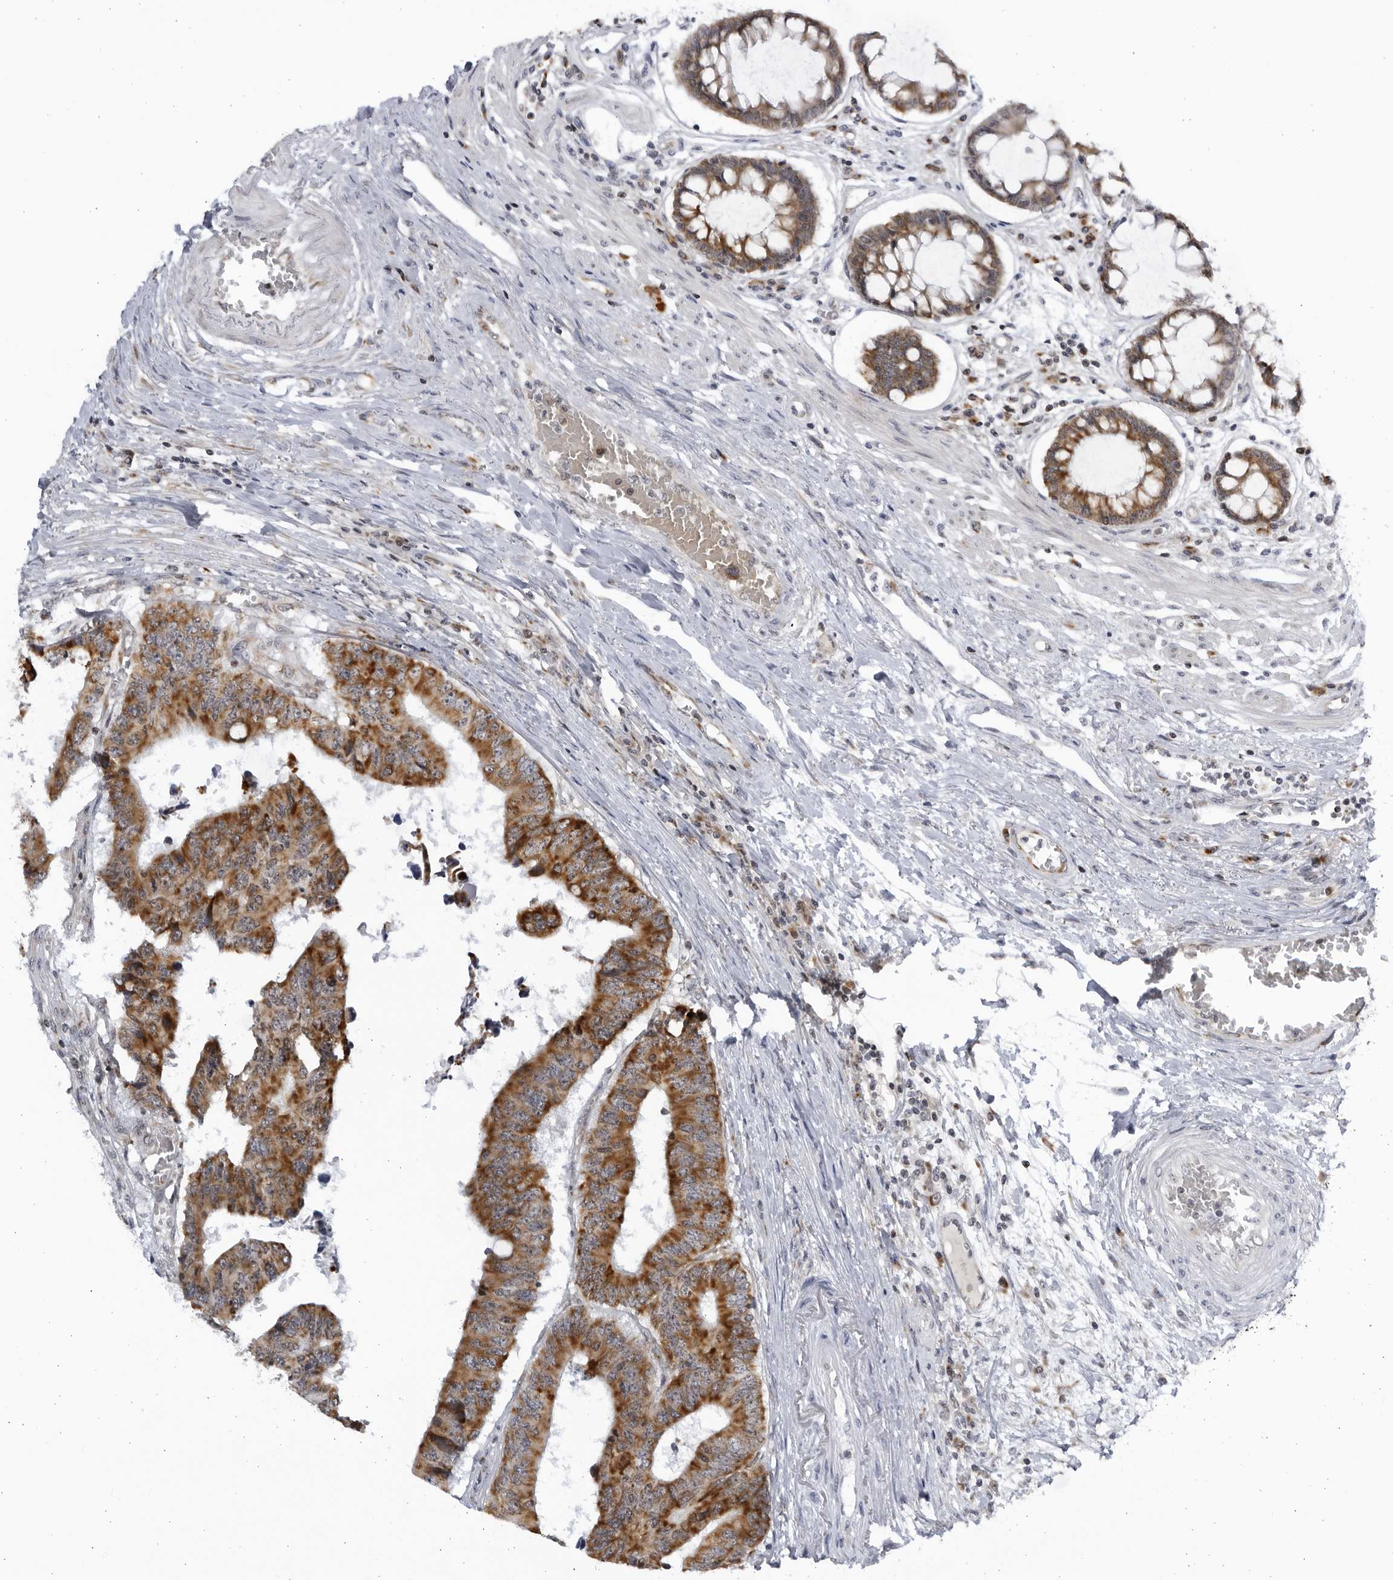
{"staining": {"intensity": "strong", "quantity": ">75%", "location": "cytoplasmic/membranous"}, "tissue": "colorectal cancer", "cell_type": "Tumor cells", "image_type": "cancer", "snomed": [{"axis": "morphology", "description": "Adenocarcinoma, NOS"}, {"axis": "topography", "description": "Rectum"}], "caption": "Colorectal adenocarcinoma stained for a protein (brown) reveals strong cytoplasmic/membranous positive staining in about >75% of tumor cells.", "gene": "SLC25A22", "patient": {"sex": "male", "age": 84}}